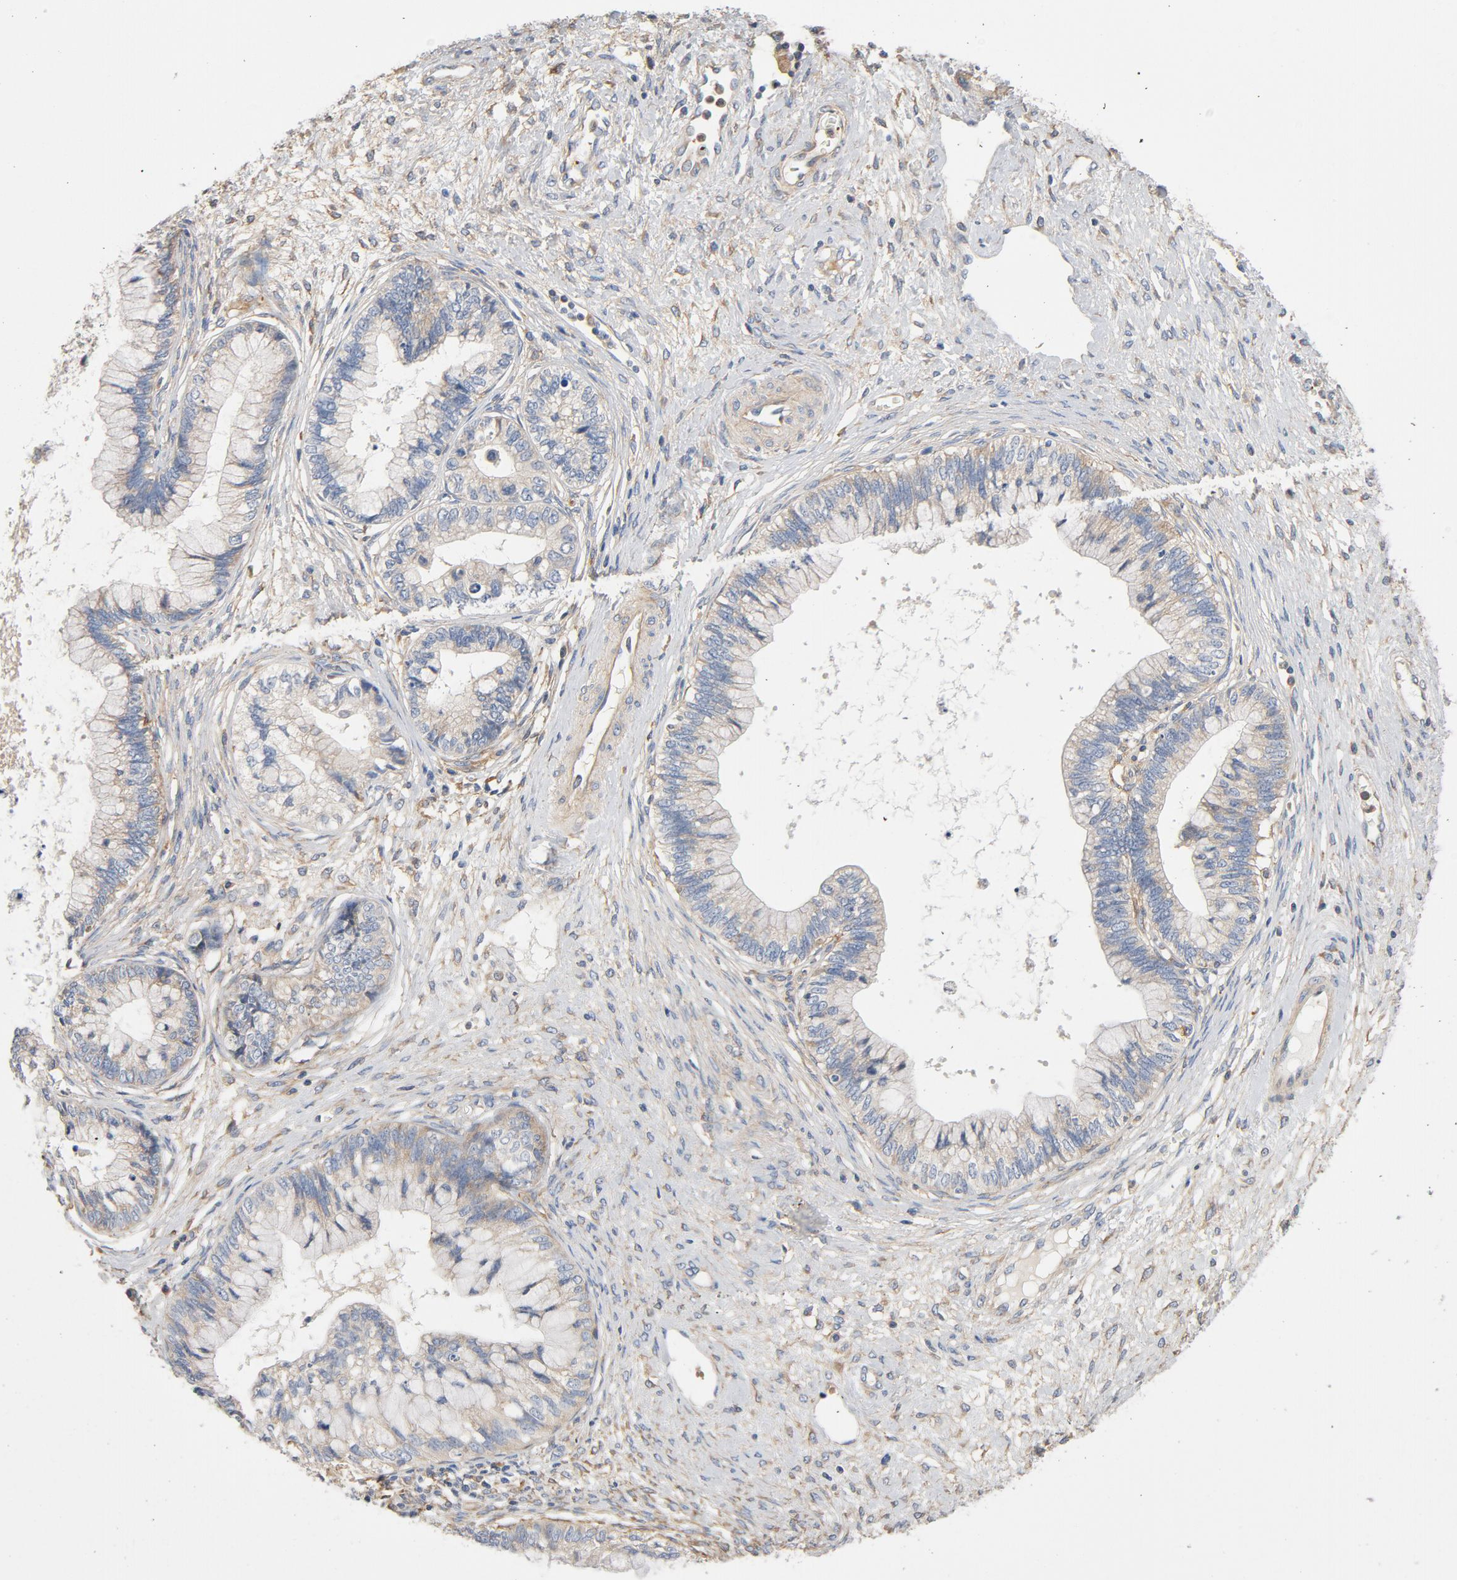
{"staining": {"intensity": "weak", "quantity": "<25%", "location": "cytoplasmic/membranous"}, "tissue": "cervical cancer", "cell_type": "Tumor cells", "image_type": "cancer", "snomed": [{"axis": "morphology", "description": "Adenocarcinoma, NOS"}, {"axis": "topography", "description": "Cervix"}], "caption": "IHC photomicrograph of neoplastic tissue: human cervical cancer (adenocarcinoma) stained with DAB (3,3'-diaminobenzidine) shows no significant protein positivity in tumor cells.", "gene": "ILK", "patient": {"sex": "female", "age": 44}}